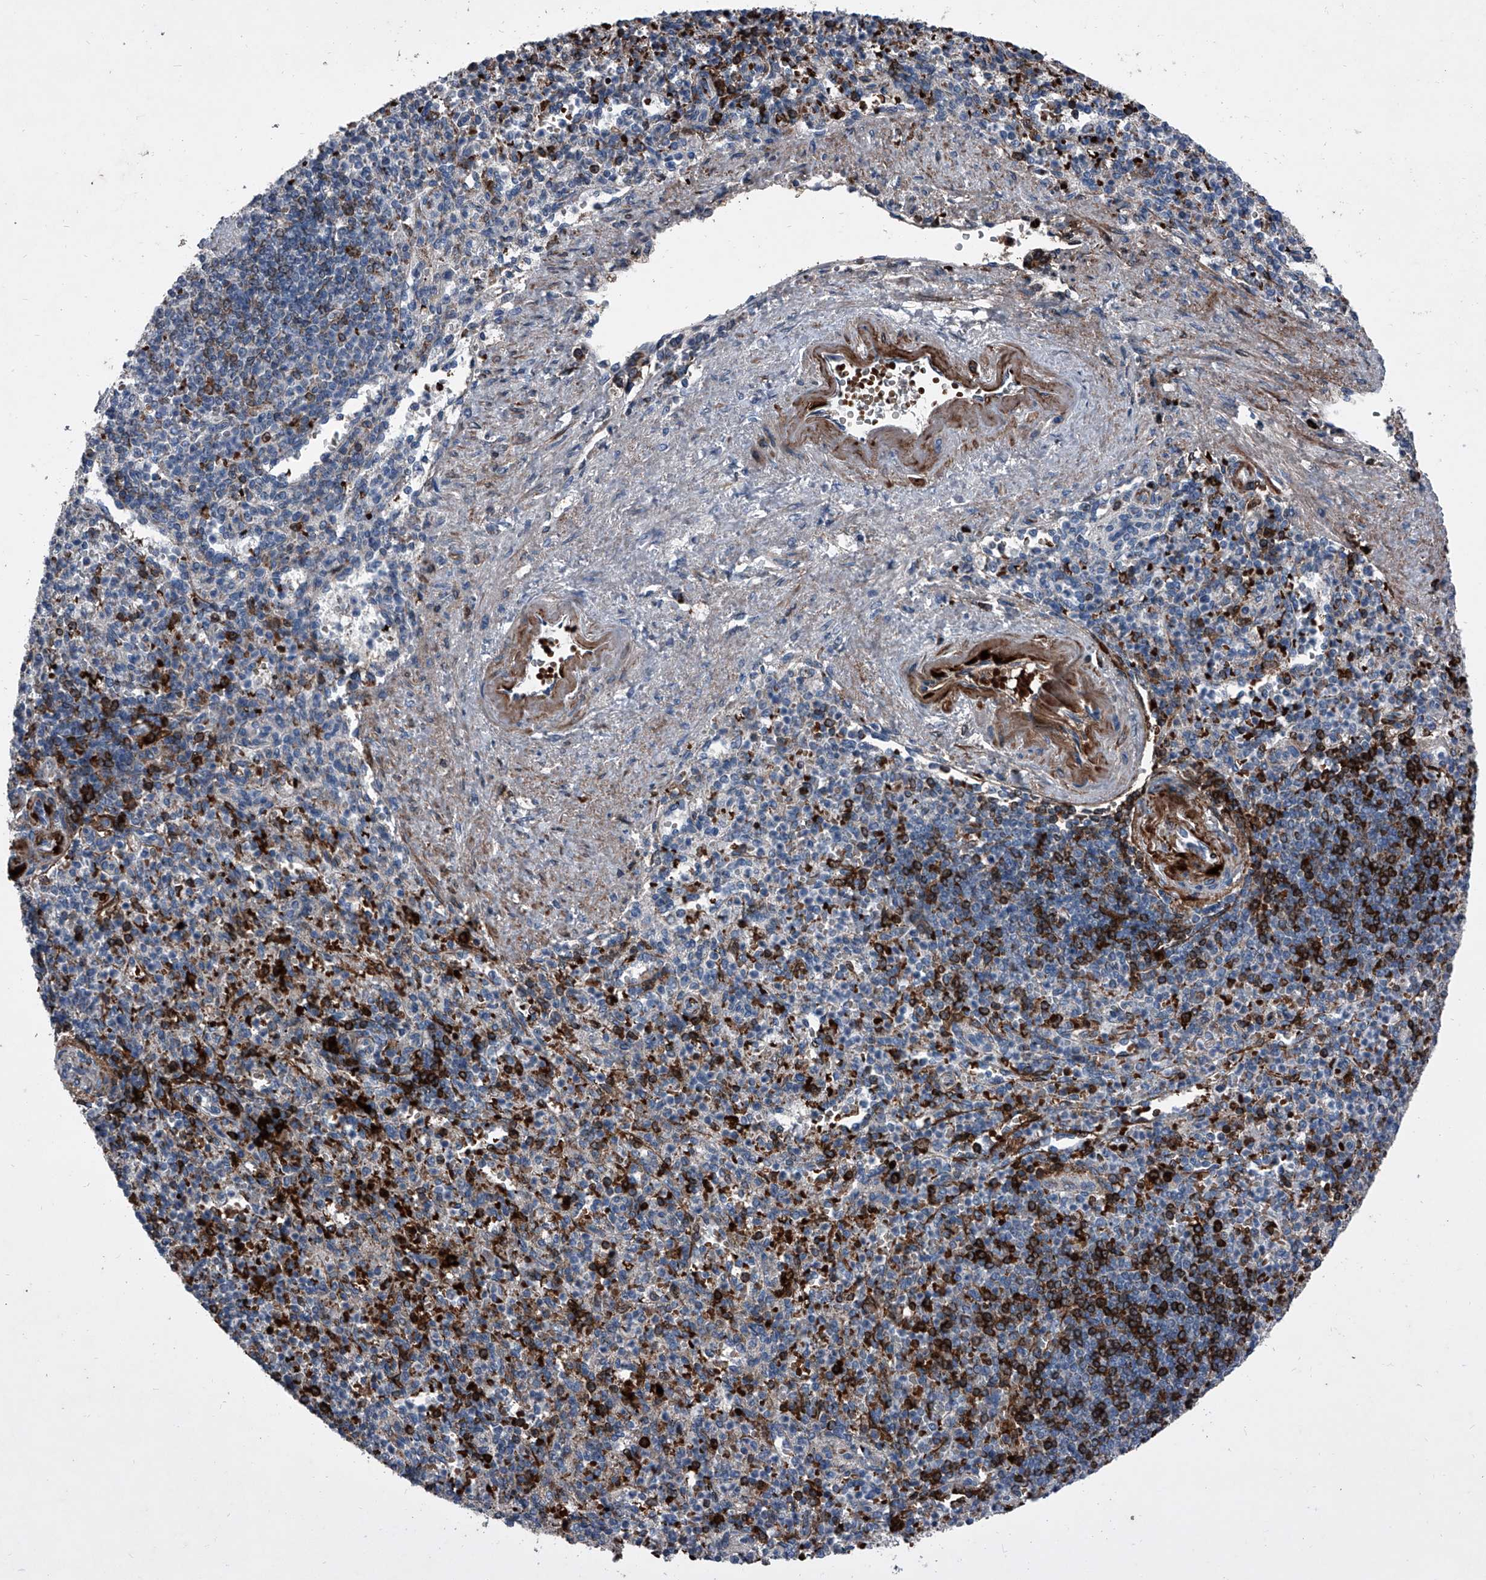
{"staining": {"intensity": "strong", "quantity": ">75%", "location": "cytoplasmic/membranous"}, "tissue": "spleen", "cell_type": "Cells in red pulp", "image_type": "normal", "snomed": [{"axis": "morphology", "description": "Normal tissue, NOS"}, {"axis": "topography", "description": "Spleen"}], "caption": "Brown immunohistochemical staining in normal spleen shows strong cytoplasmic/membranous staining in about >75% of cells in red pulp.", "gene": "CEP85L", "patient": {"sex": "female", "age": 74}}